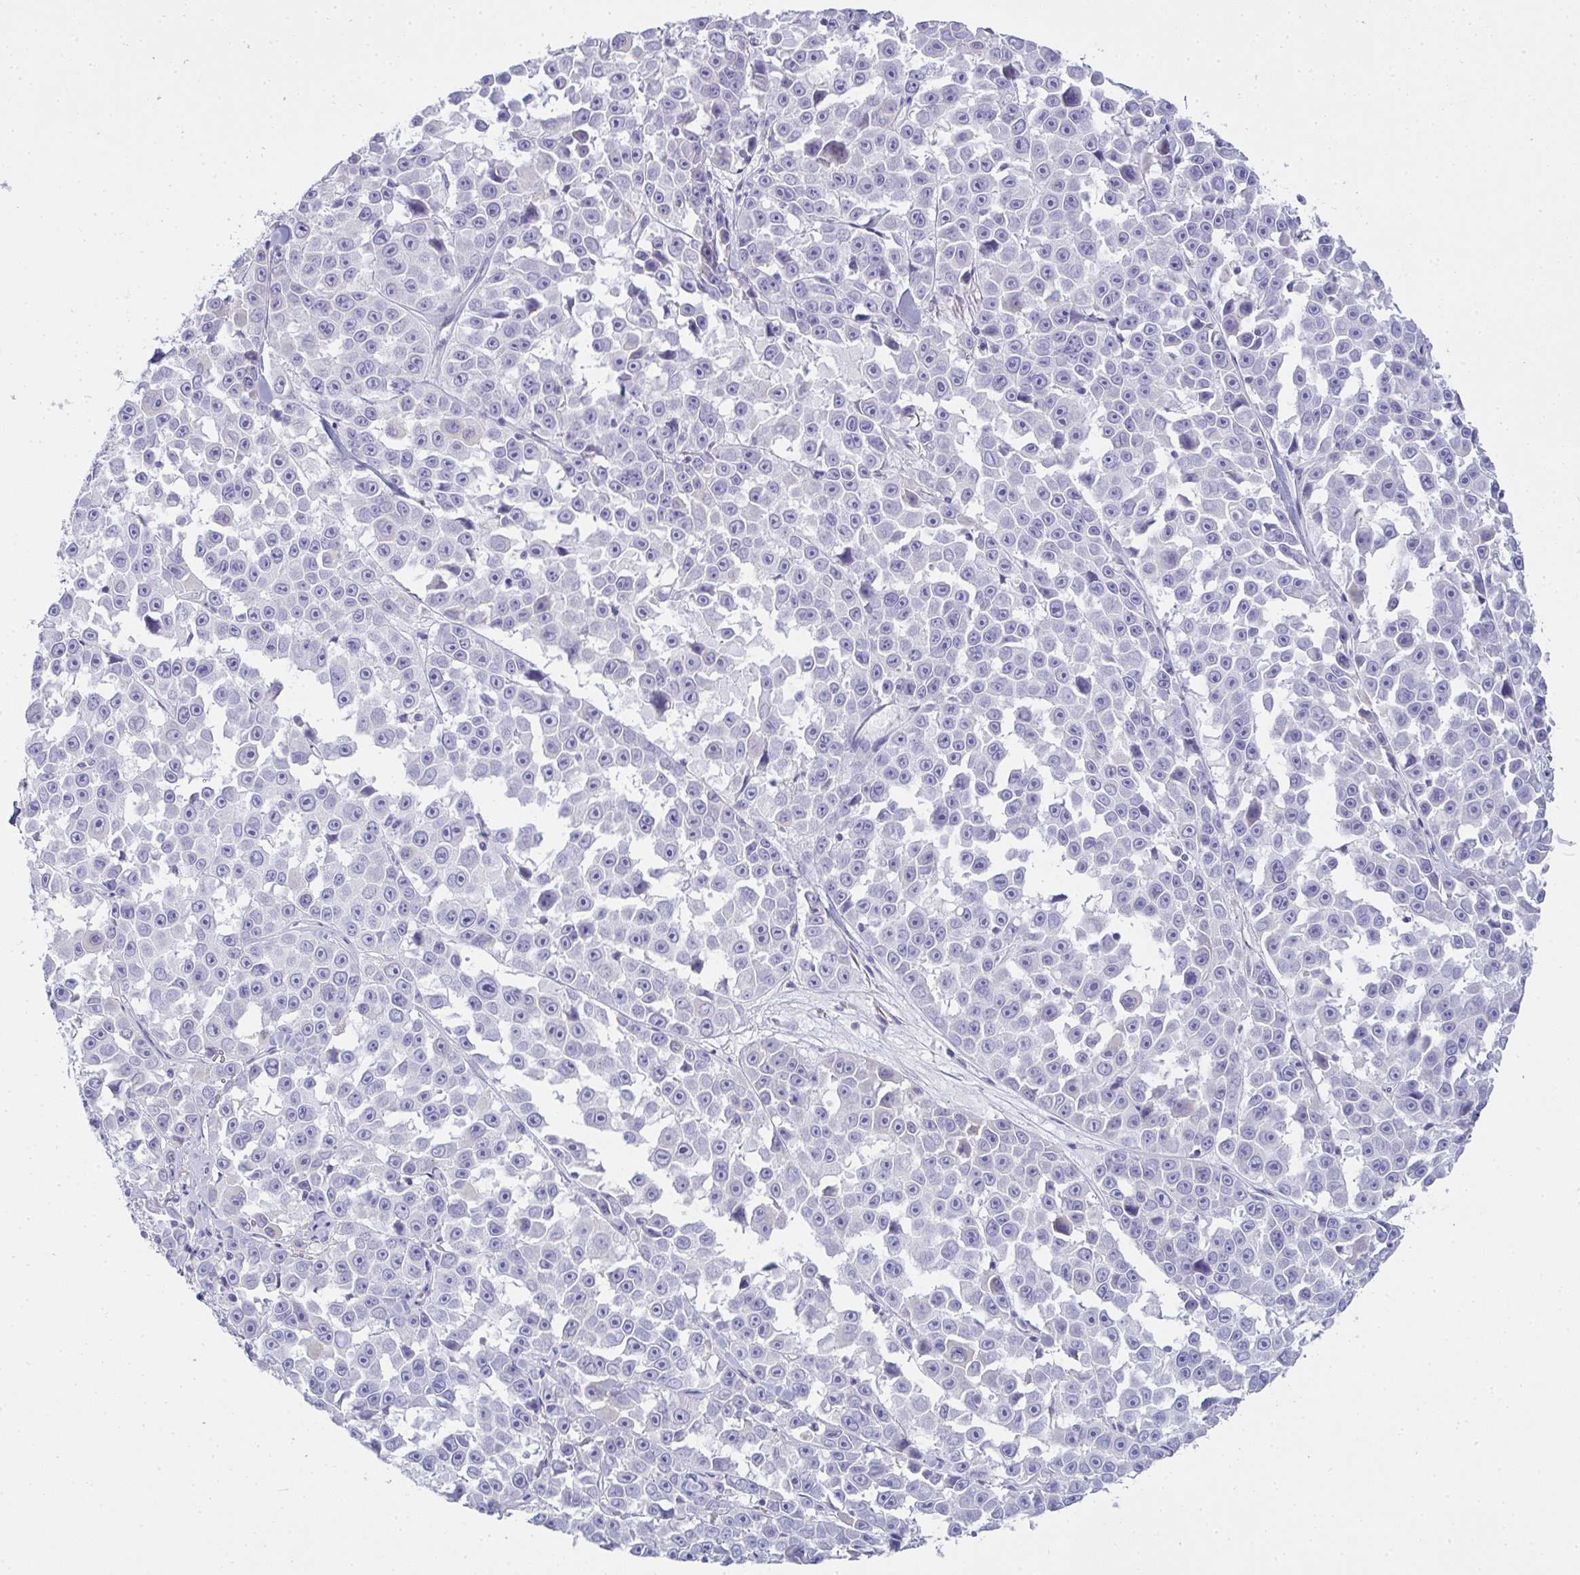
{"staining": {"intensity": "negative", "quantity": "none", "location": "none"}, "tissue": "melanoma", "cell_type": "Tumor cells", "image_type": "cancer", "snomed": [{"axis": "morphology", "description": "Malignant melanoma, NOS"}, {"axis": "topography", "description": "Skin"}], "caption": "Tumor cells are negative for brown protein staining in malignant melanoma. (DAB (3,3'-diaminobenzidine) IHC with hematoxylin counter stain).", "gene": "GSDMB", "patient": {"sex": "female", "age": 66}}